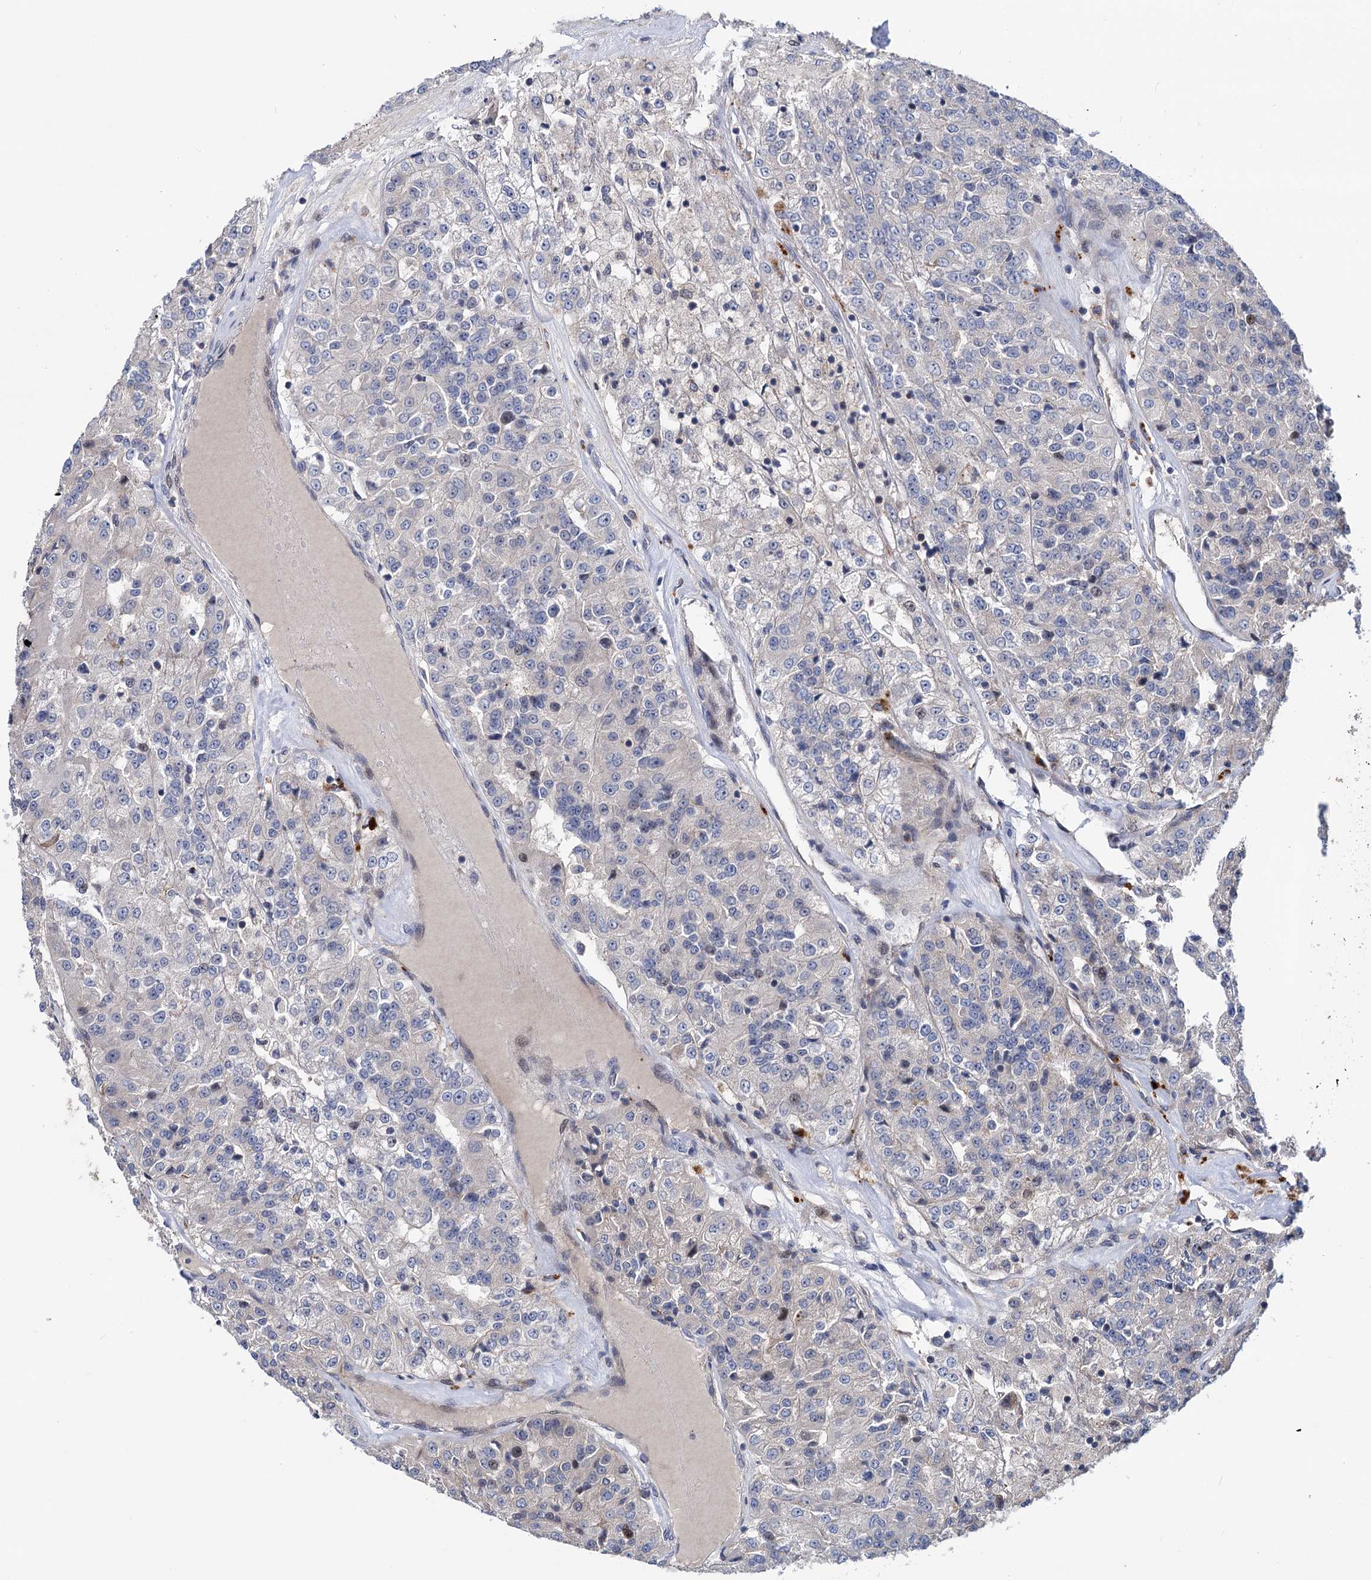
{"staining": {"intensity": "negative", "quantity": "none", "location": "none"}, "tissue": "renal cancer", "cell_type": "Tumor cells", "image_type": "cancer", "snomed": [{"axis": "morphology", "description": "Adenocarcinoma, NOS"}, {"axis": "topography", "description": "Kidney"}], "caption": "Immunohistochemistry (IHC) histopathology image of human renal adenocarcinoma stained for a protein (brown), which demonstrates no staining in tumor cells. (DAB (3,3'-diaminobenzidine) immunohistochemistry visualized using brightfield microscopy, high magnification).", "gene": "UBR1", "patient": {"sex": "female", "age": 63}}